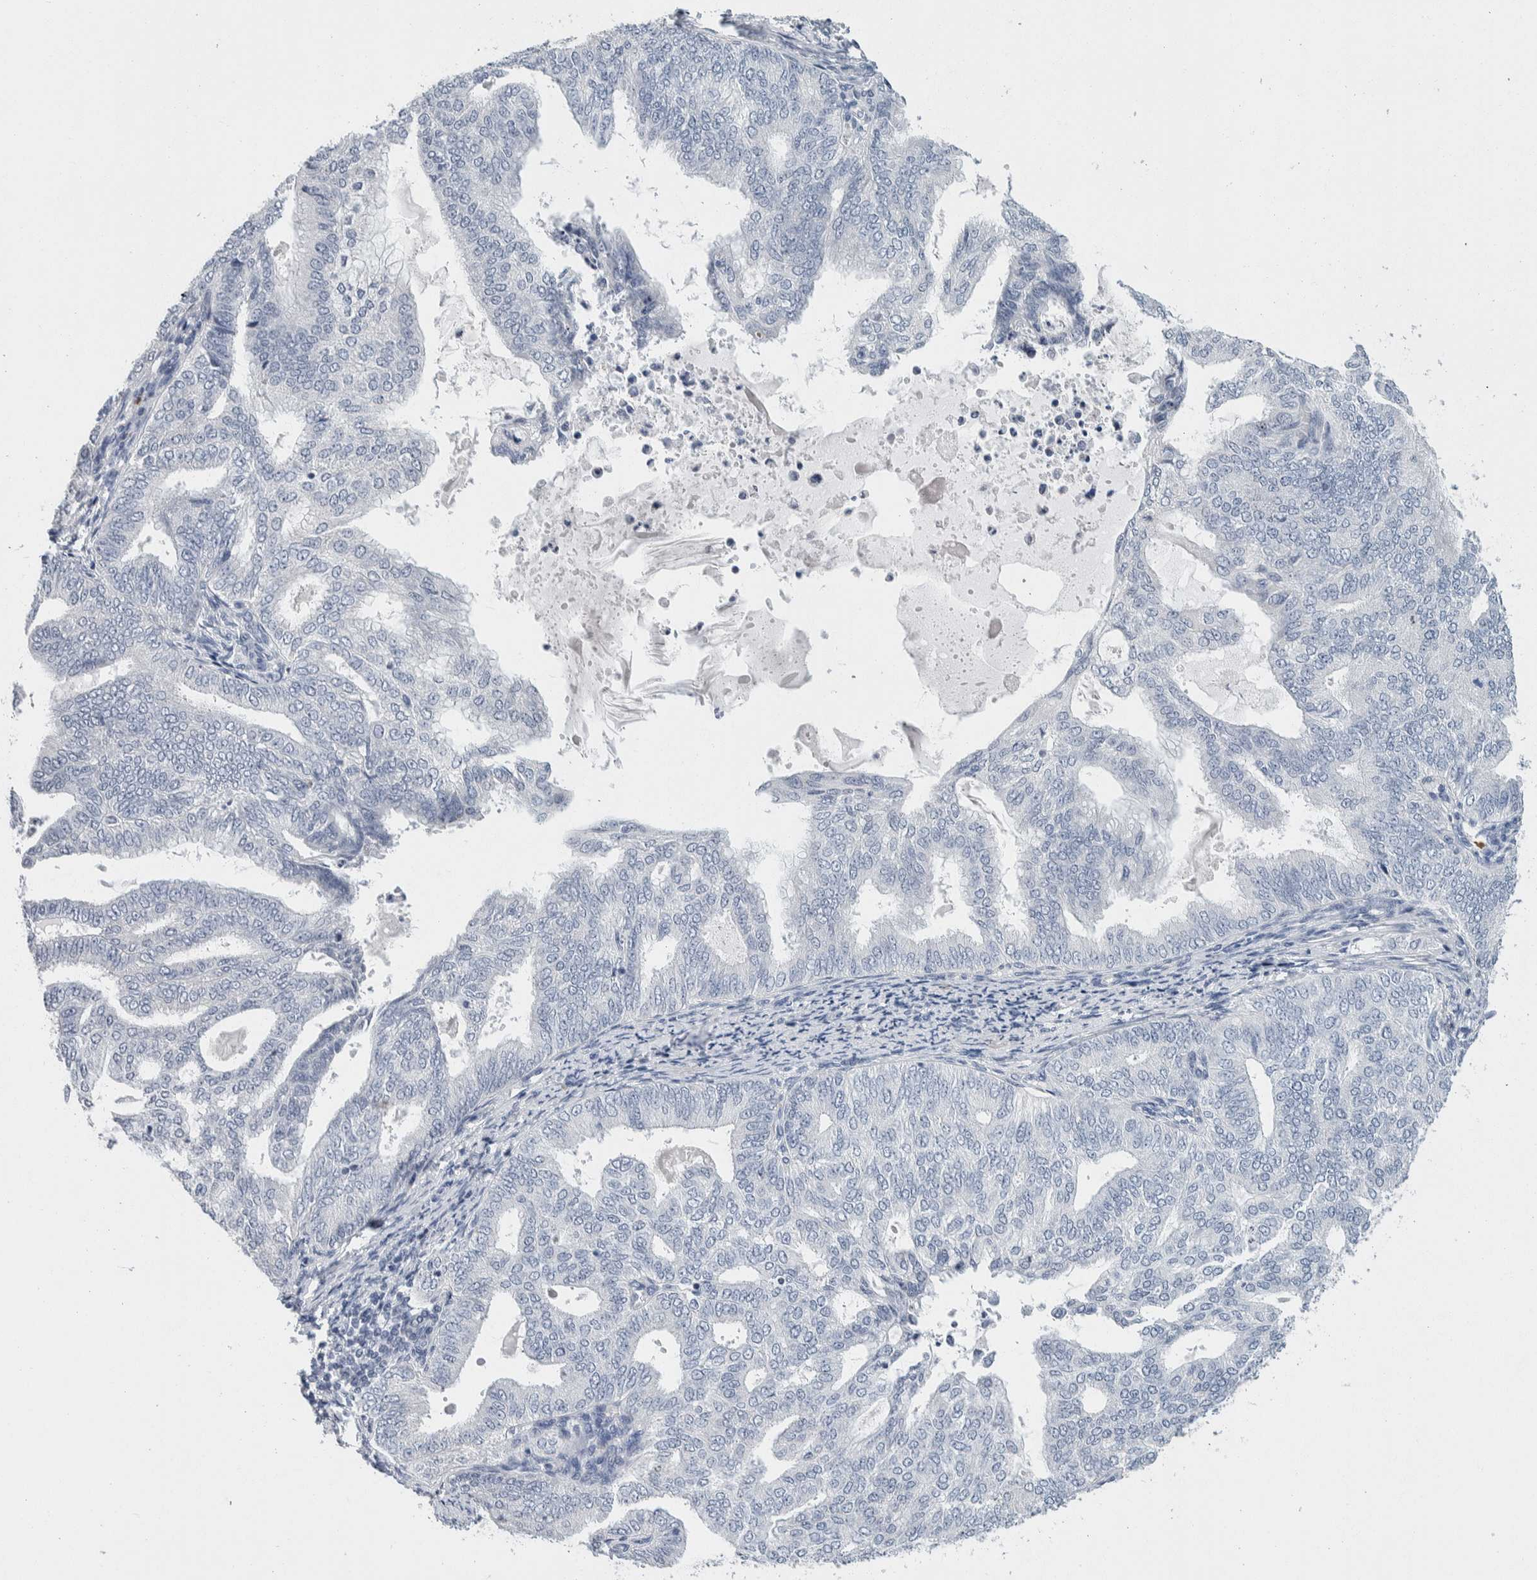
{"staining": {"intensity": "negative", "quantity": "none", "location": "none"}, "tissue": "endometrial cancer", "cell_type": "Tumor cells", "image_type": "cancer", "snomed": [{"axis": "morphology", "description": "Adenocarcinoma, NOS"}, {"axis": "topography", "description": "Endometrium"}], "caption": "Immunohistochemistry (IHC) of human endometrial cancer shows no expression in tumor cells.", "gene": "SCN2A", "patient": {"sex": "female", "age": 58}}